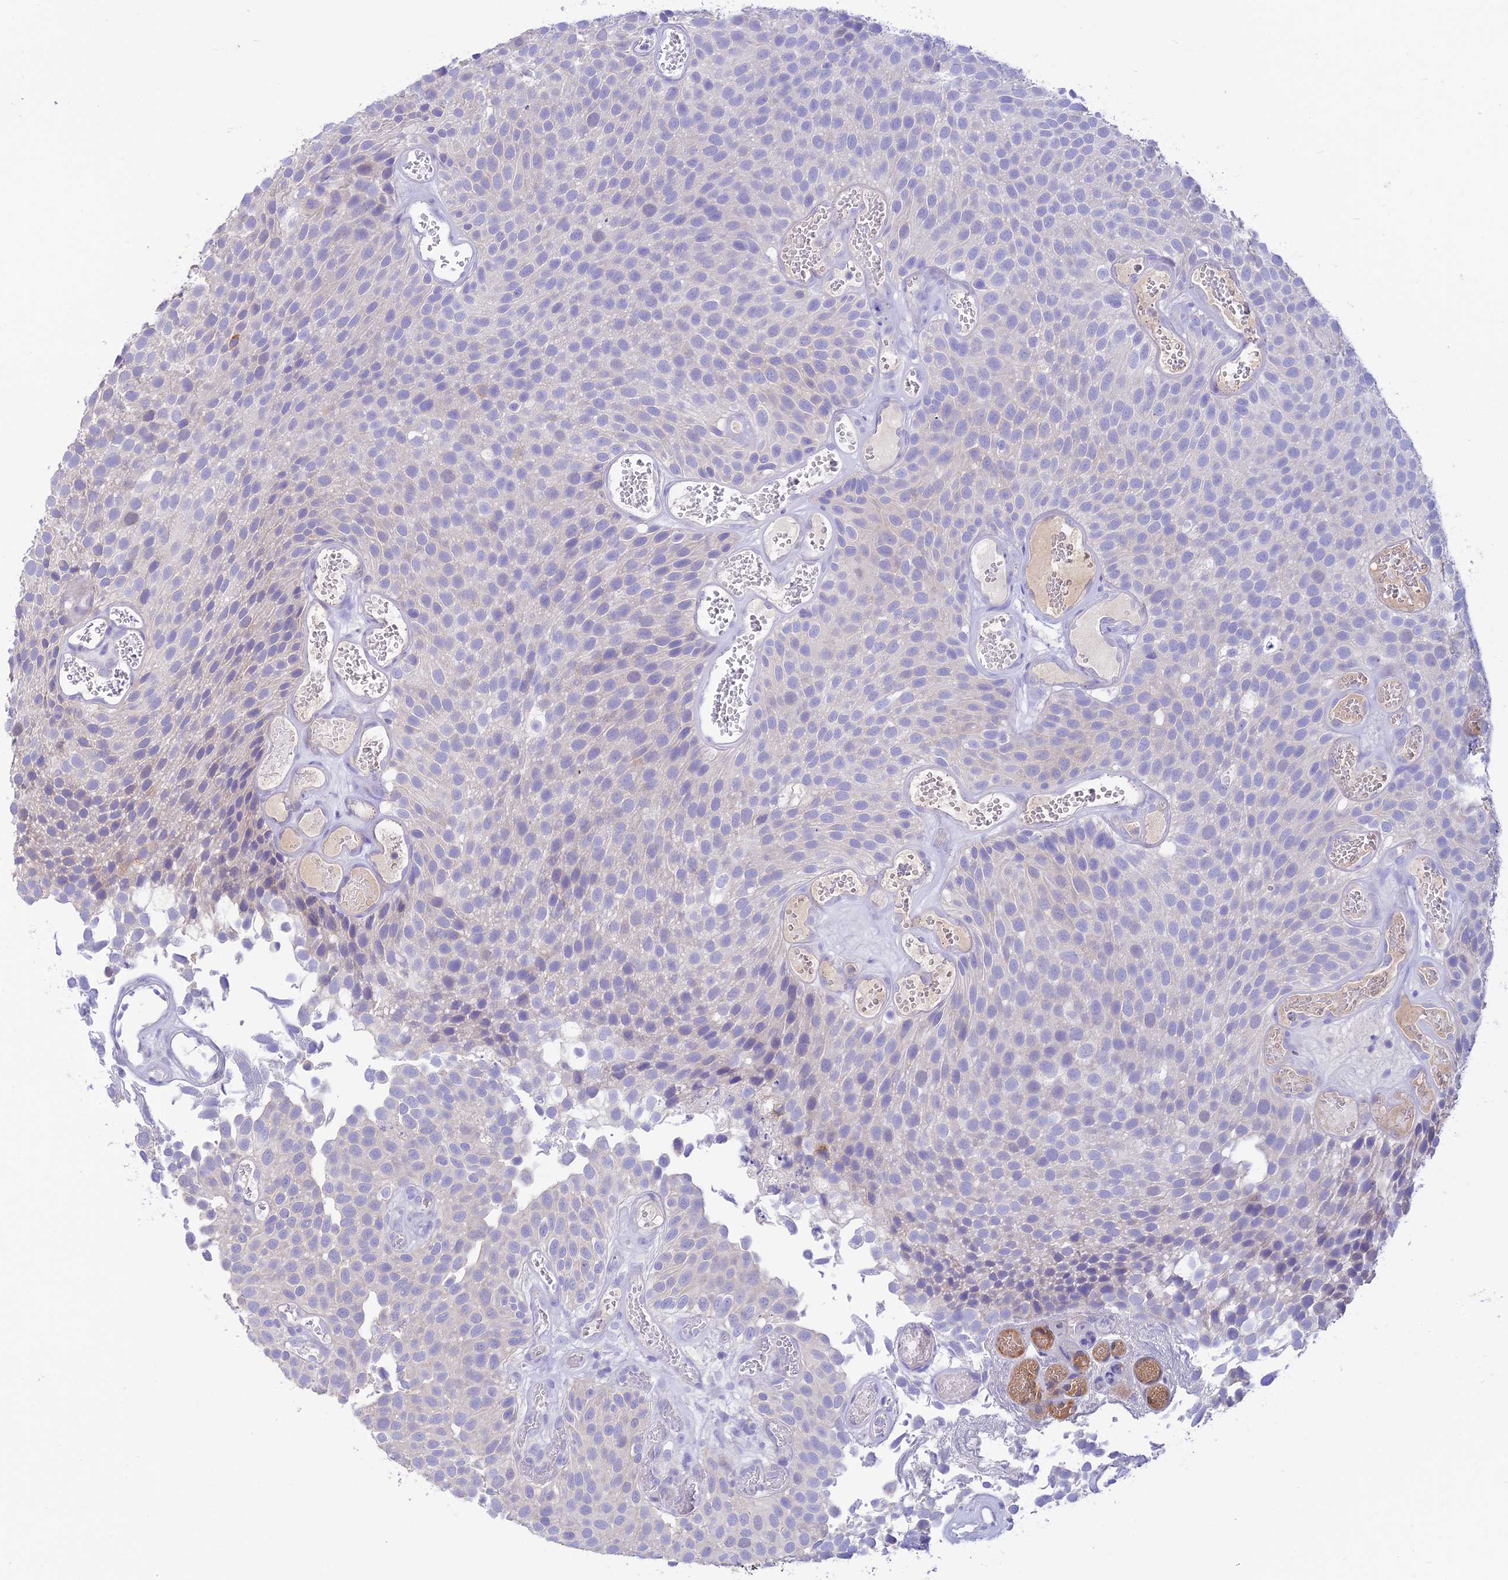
{"staining": {"intensity": "negative", "quantity": "none", "location": "none"}, "tissue": "urothelial cancer", "cell_type": "Tumor cells", "image_type": "cancer", "snomed": [{"axis": "morphology", "description": "Urothelial carcinoma, Low grade"}, {"axis": "topography", "description": "Urinary bladder"}], "caption": "The histopathology image displays no significant staining in tumor cells of low-grade urothelial carcinoma. Brightfield microscopy of IHC stained with DAB (brown) and hematoxylin (blue), captured at high magnification.", "gene": "NLRP9", "patient": {"sex": "male", "age": 89}}